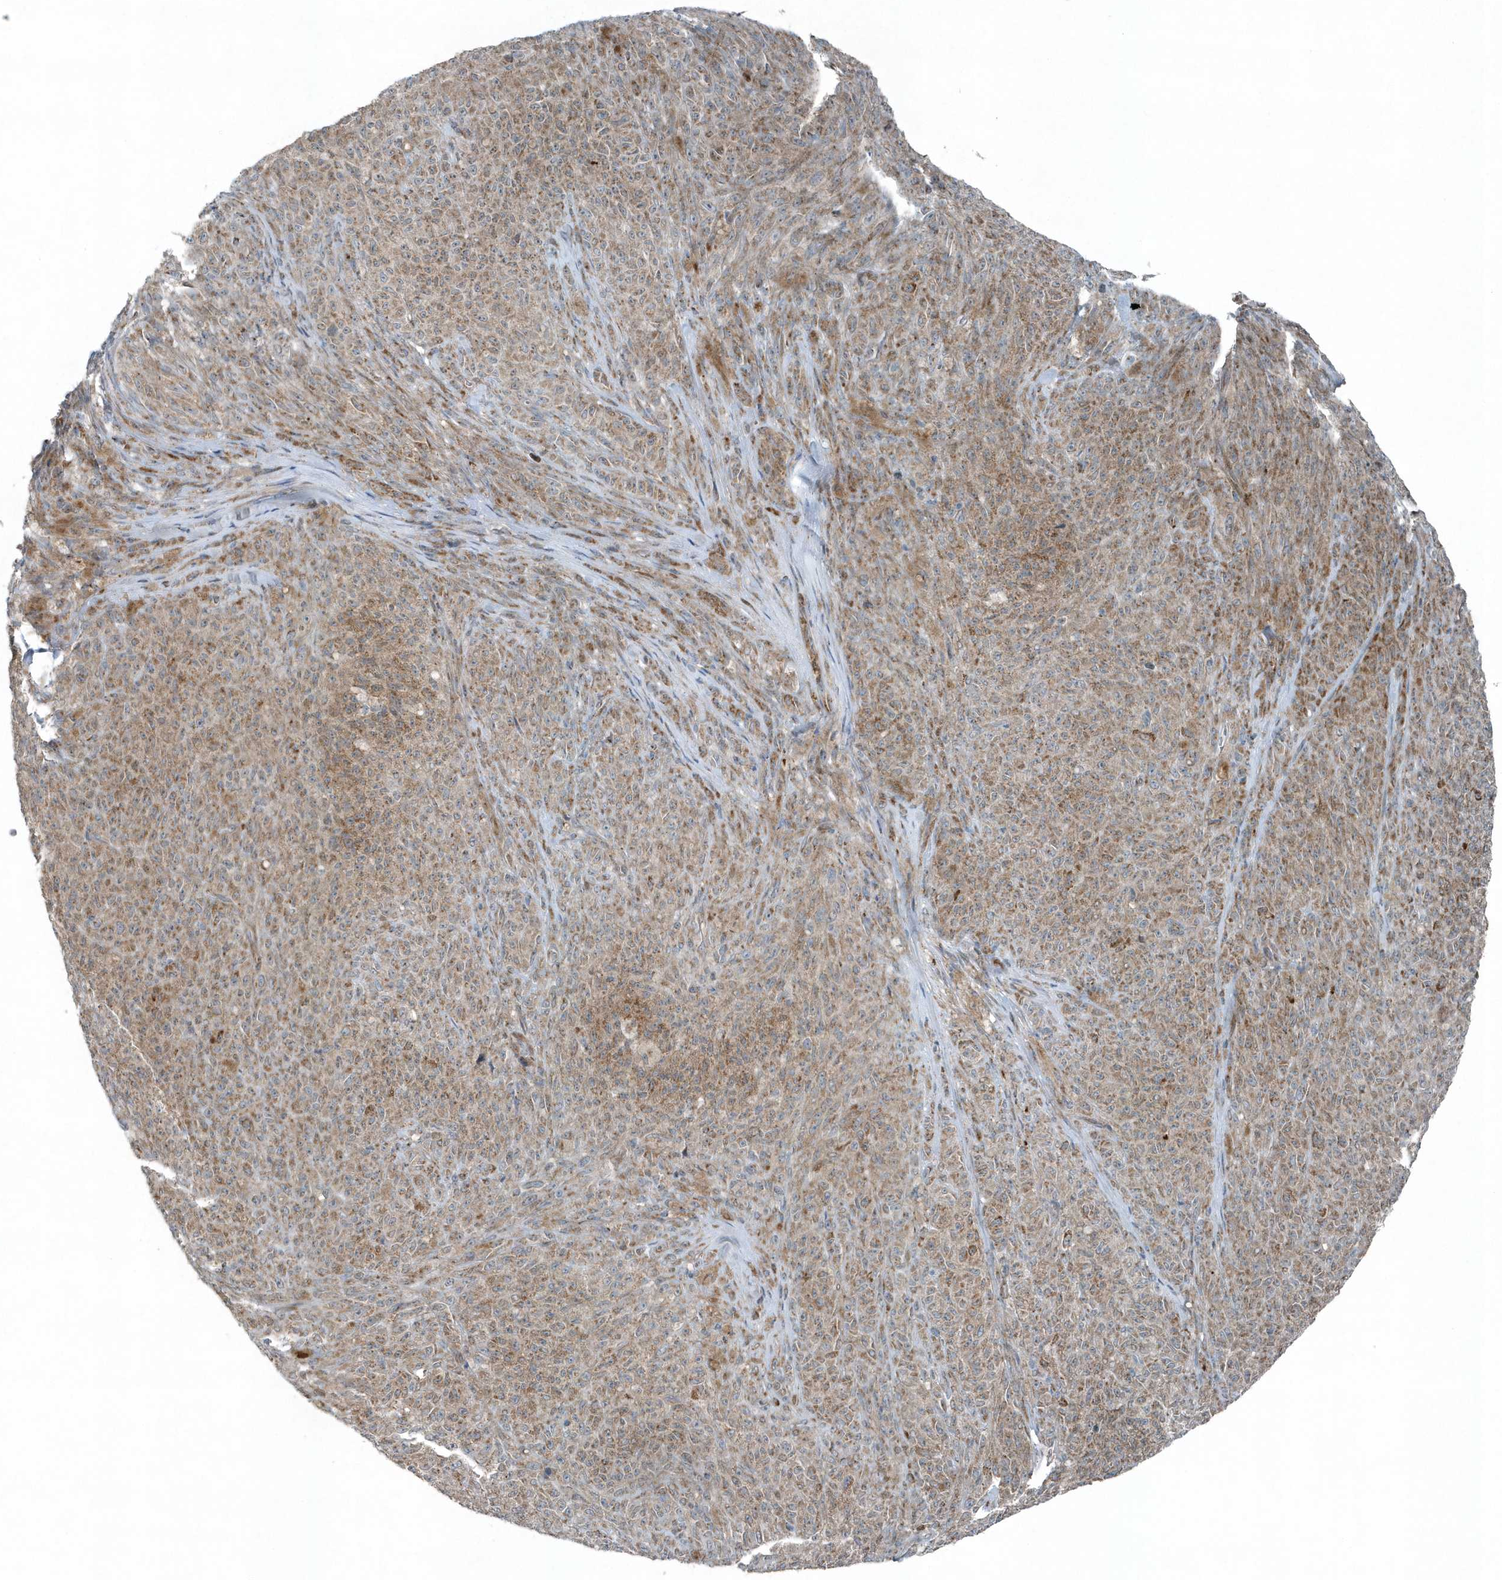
{"staining": {"intensity": "moderate", "quantity": ">75%", "location": "cytoplasmic/membranous"}, "tissue": "melanoma", "cell_type": "Tumor cells", "image_type": "cancer", "snomed": [{"axis": "morphology", "description": "Malignant melanoma, NOS"}, {"axis": "topography", "description": "Skin"}], "caption": "A high-resolution micrograph shows immunohistochemistry (IHC) staining of malignant melanoma, which demonstrates moderate cytoplasmic/membranous staining in approximately >75% of tumor cells. (Brightfield microscopy of DAB IHC at high magnification).", "gene": "GCC2", "patient": {"sex": "female", "age": 82}}